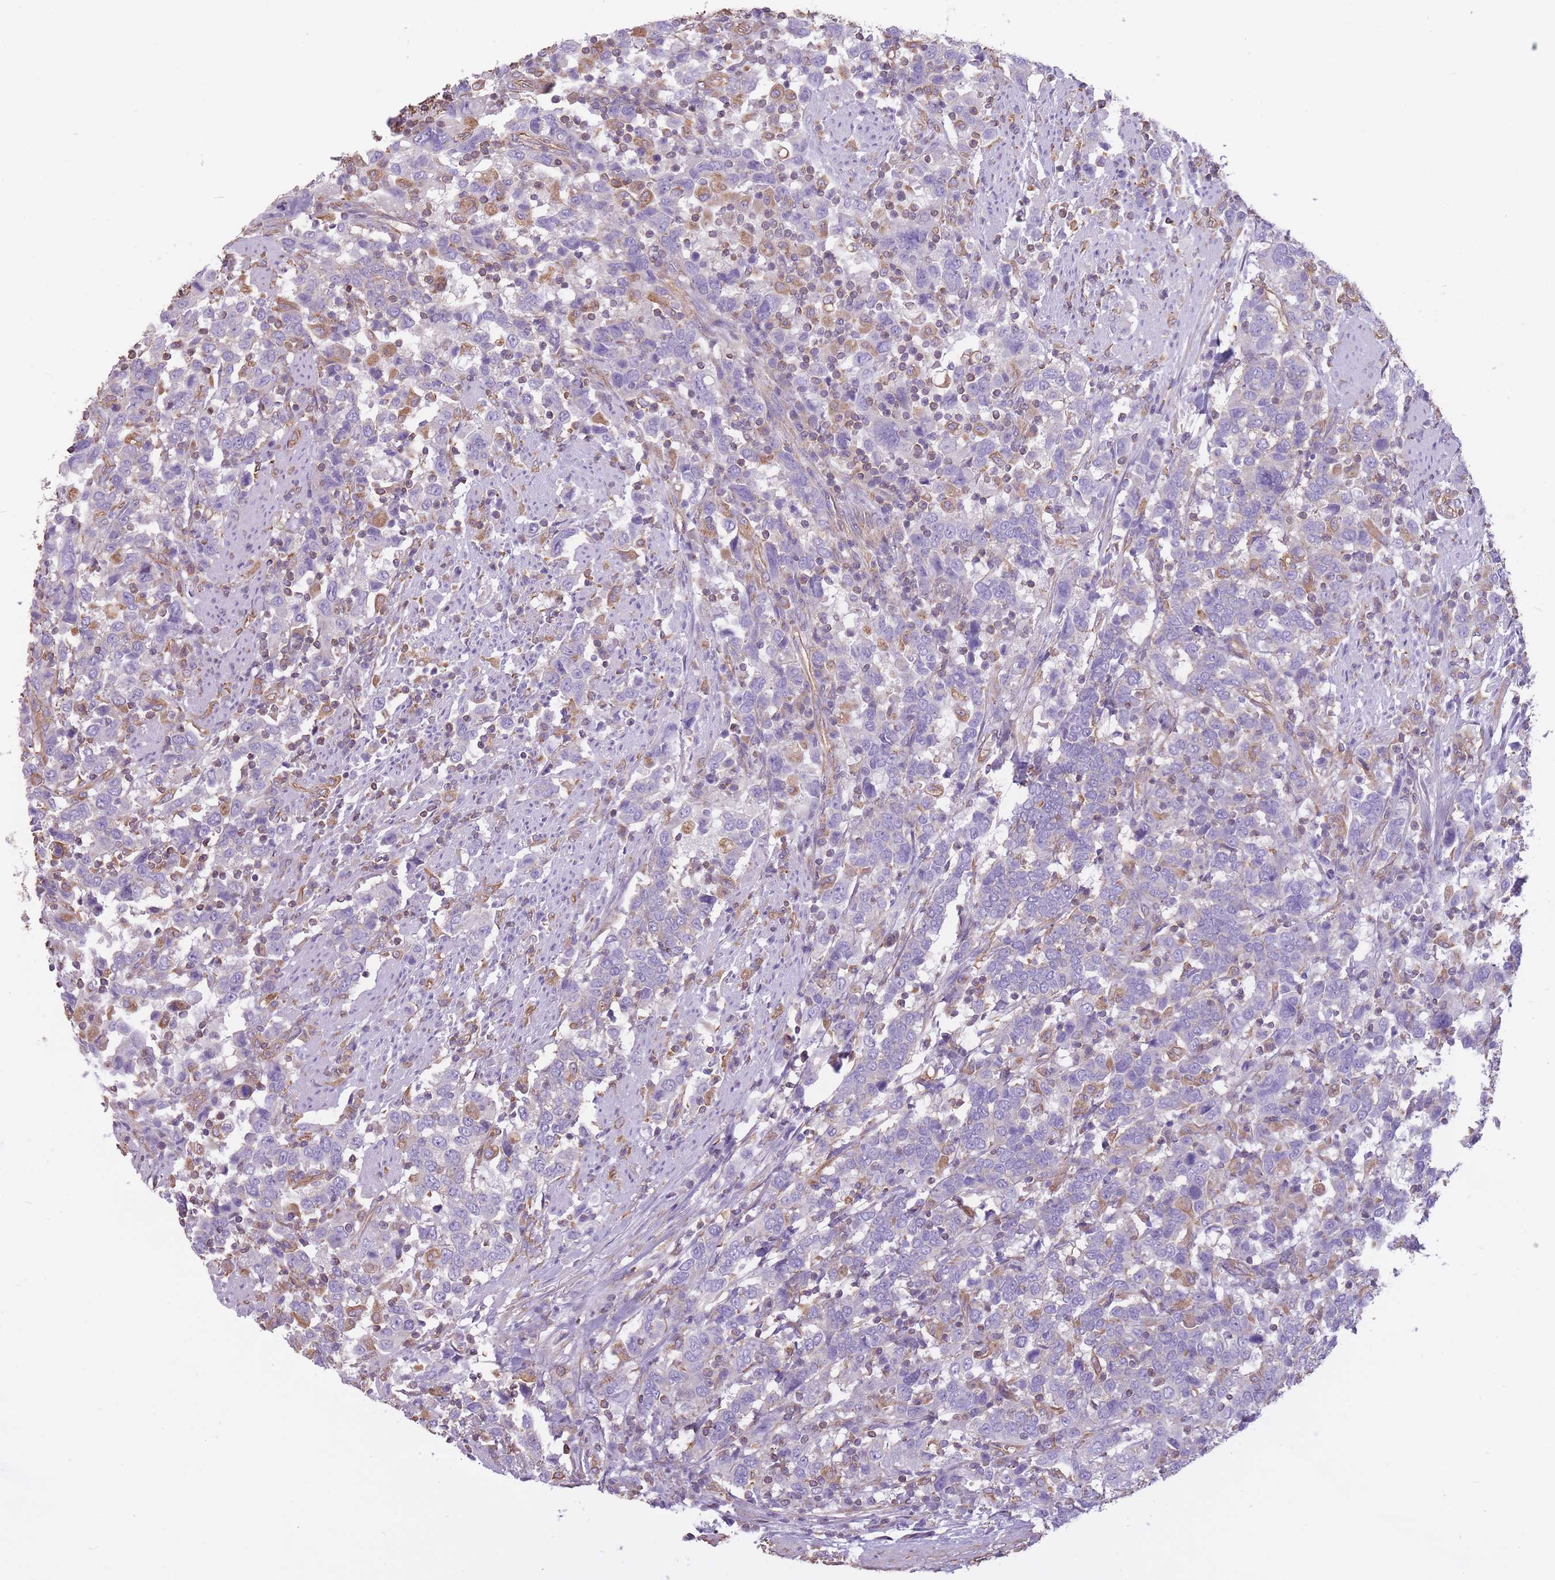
{"staining": {"intensity": "negative", "quantity": "none", "location": "none"}, "tissue": "urothelial cancer", "cell_type": "Tumor cells", "image_type": "cancer", "snomed": [{"axis": "morphology", "description": "Urothelial carcinoma, High grade"}, {"axis": "topography", "description": "Urinary bladder"}], "caption": "DAB (3,3'-diaminobenzidine) immunohistochemical staining of human urothelial carcinoma (high-grade) exhibits no significant positivity in tumor cells.", "gene": "ADD1", "patient": {"sex": "male", "age": 61}}